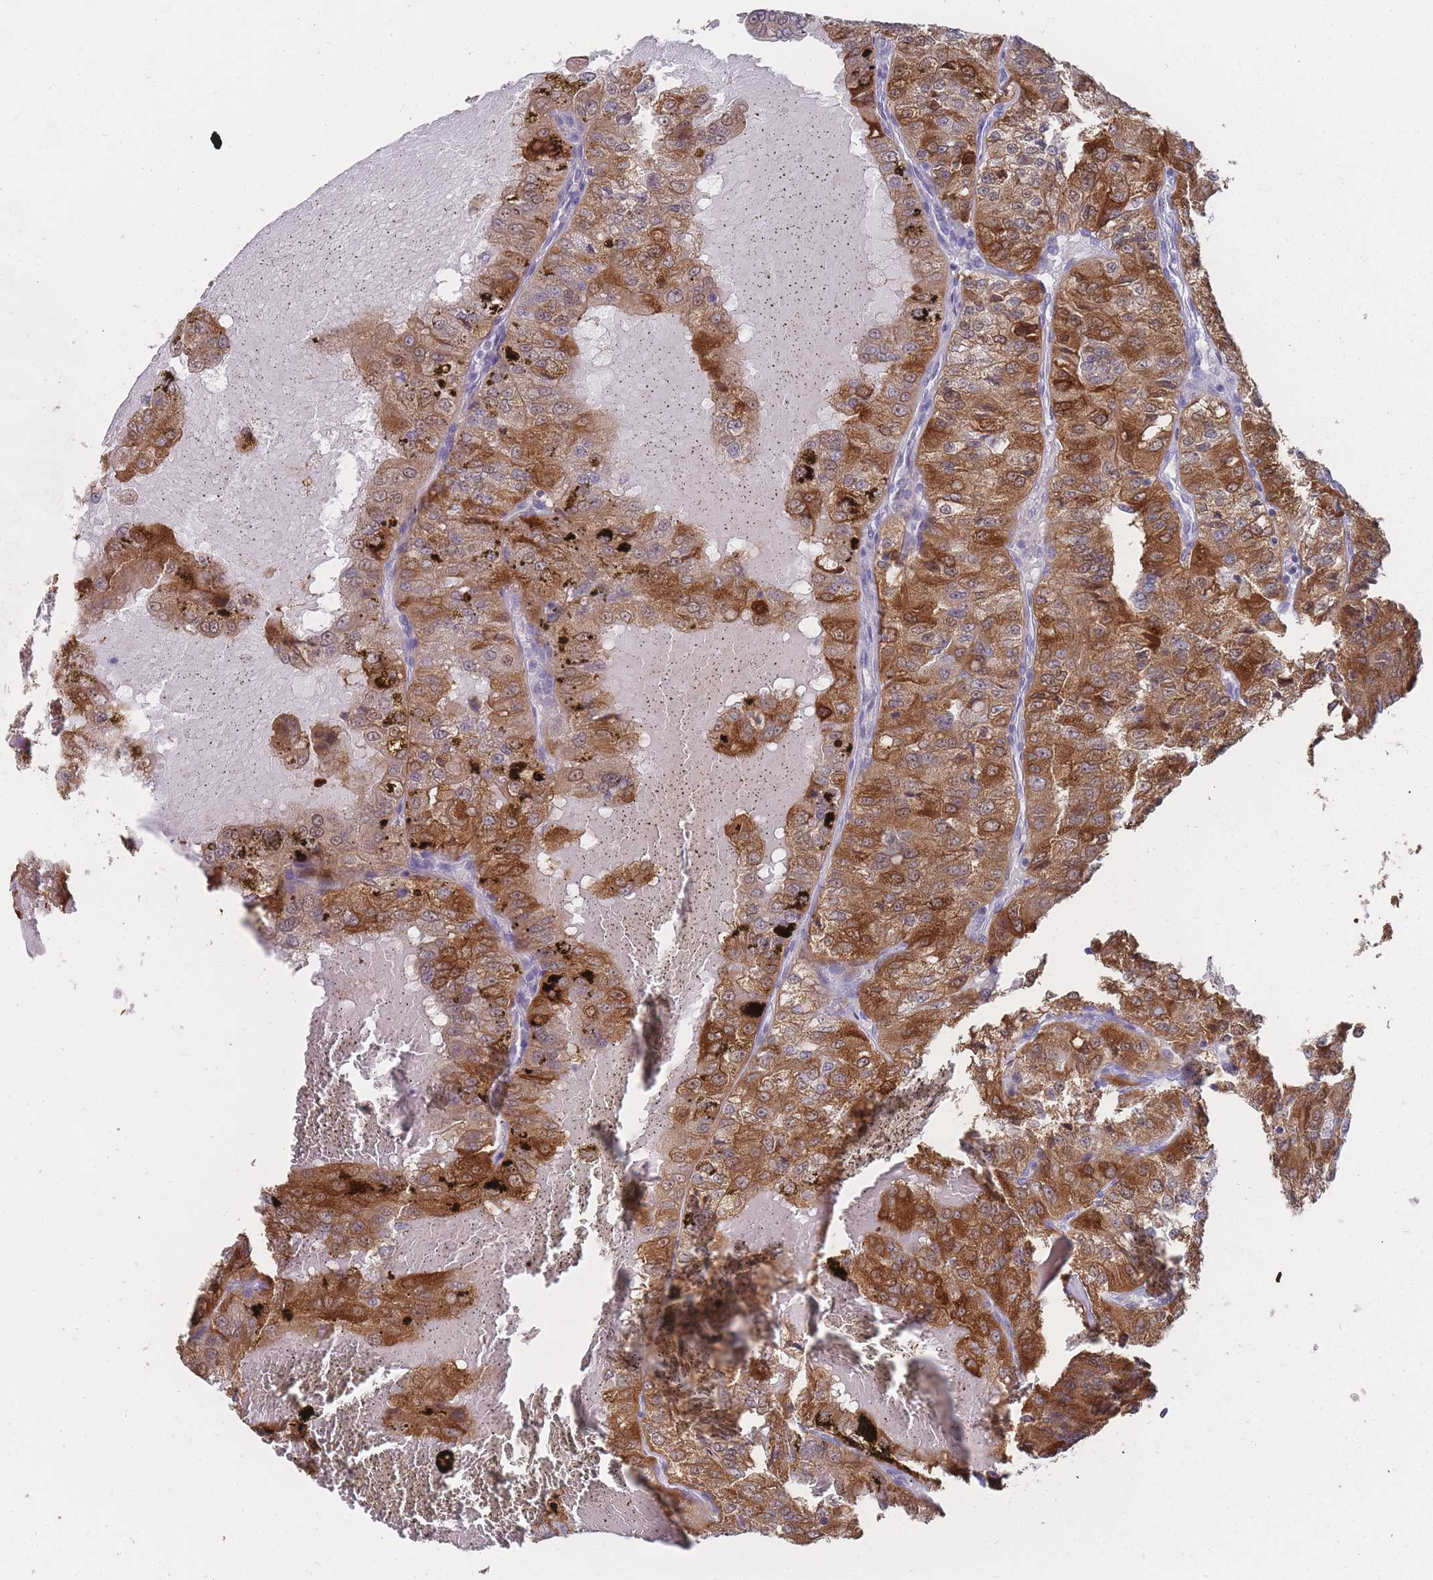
{"staining": {"intensity": "strong", "quantity": ">75%", "location": "cytoplasmic/membranous"}, "tissue": "renal cancer", "cell_type": "Tumor cells", "image_type": "cancer", "snomed": [{"axis": "morphology", "description": "Adenocarcinoma, NOS"}, {"axis": "topography", "description": "Kidney"}], "caption": "Immunohistochemistry (IHC) (DAB) staining of human renal adenocarcinoma shows strong cytoplasmic/membranous protein expression in about >75% of tumor cells. (DAB (3,3'-diaminobenzidine) = brown stain, brightfield microscopy at high magnification).", "gene": "GINS1", "patient": {"sex": "female", "age": 63}}